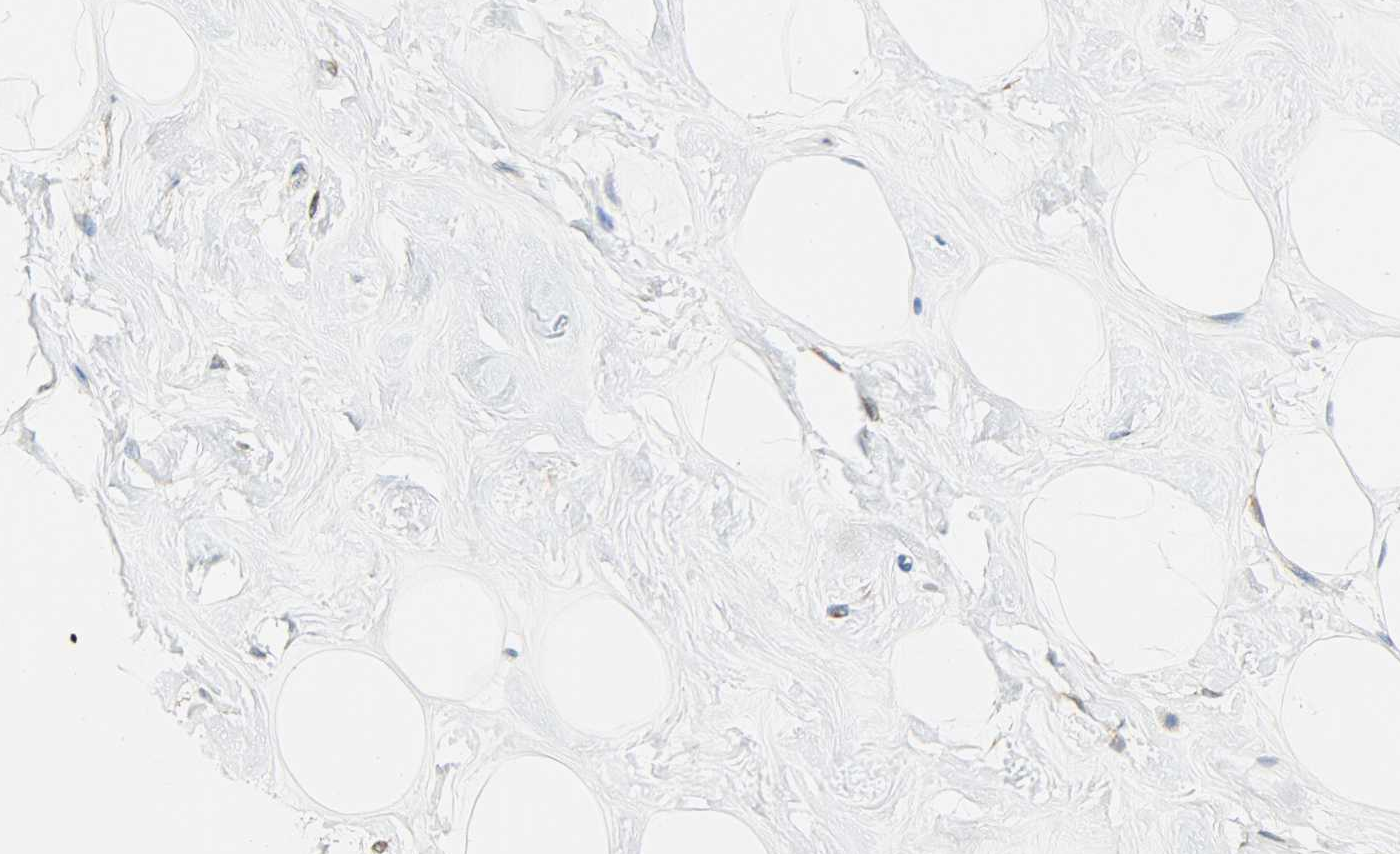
{"staining": {"intensity": "negative", "quantity": "none", "location": "none"}, "tissue": "breast", "cell_type": "Adipocytes", "image_type": "normal", "snomed": [{"axis": "morphology", "description": "Normal tissue, NOS"}, {"axis": "topography", "description": "Breast"}], "caption": "Breast was stained to show a protein in brown. There is no significant staining in adipocytes. (DAB (3,3'-diaminobenzidine) IHC visualized using brightfield microscopy, high magnification).", "gene": "PKD2", "patient": {"sex": "female", "age": 23}}